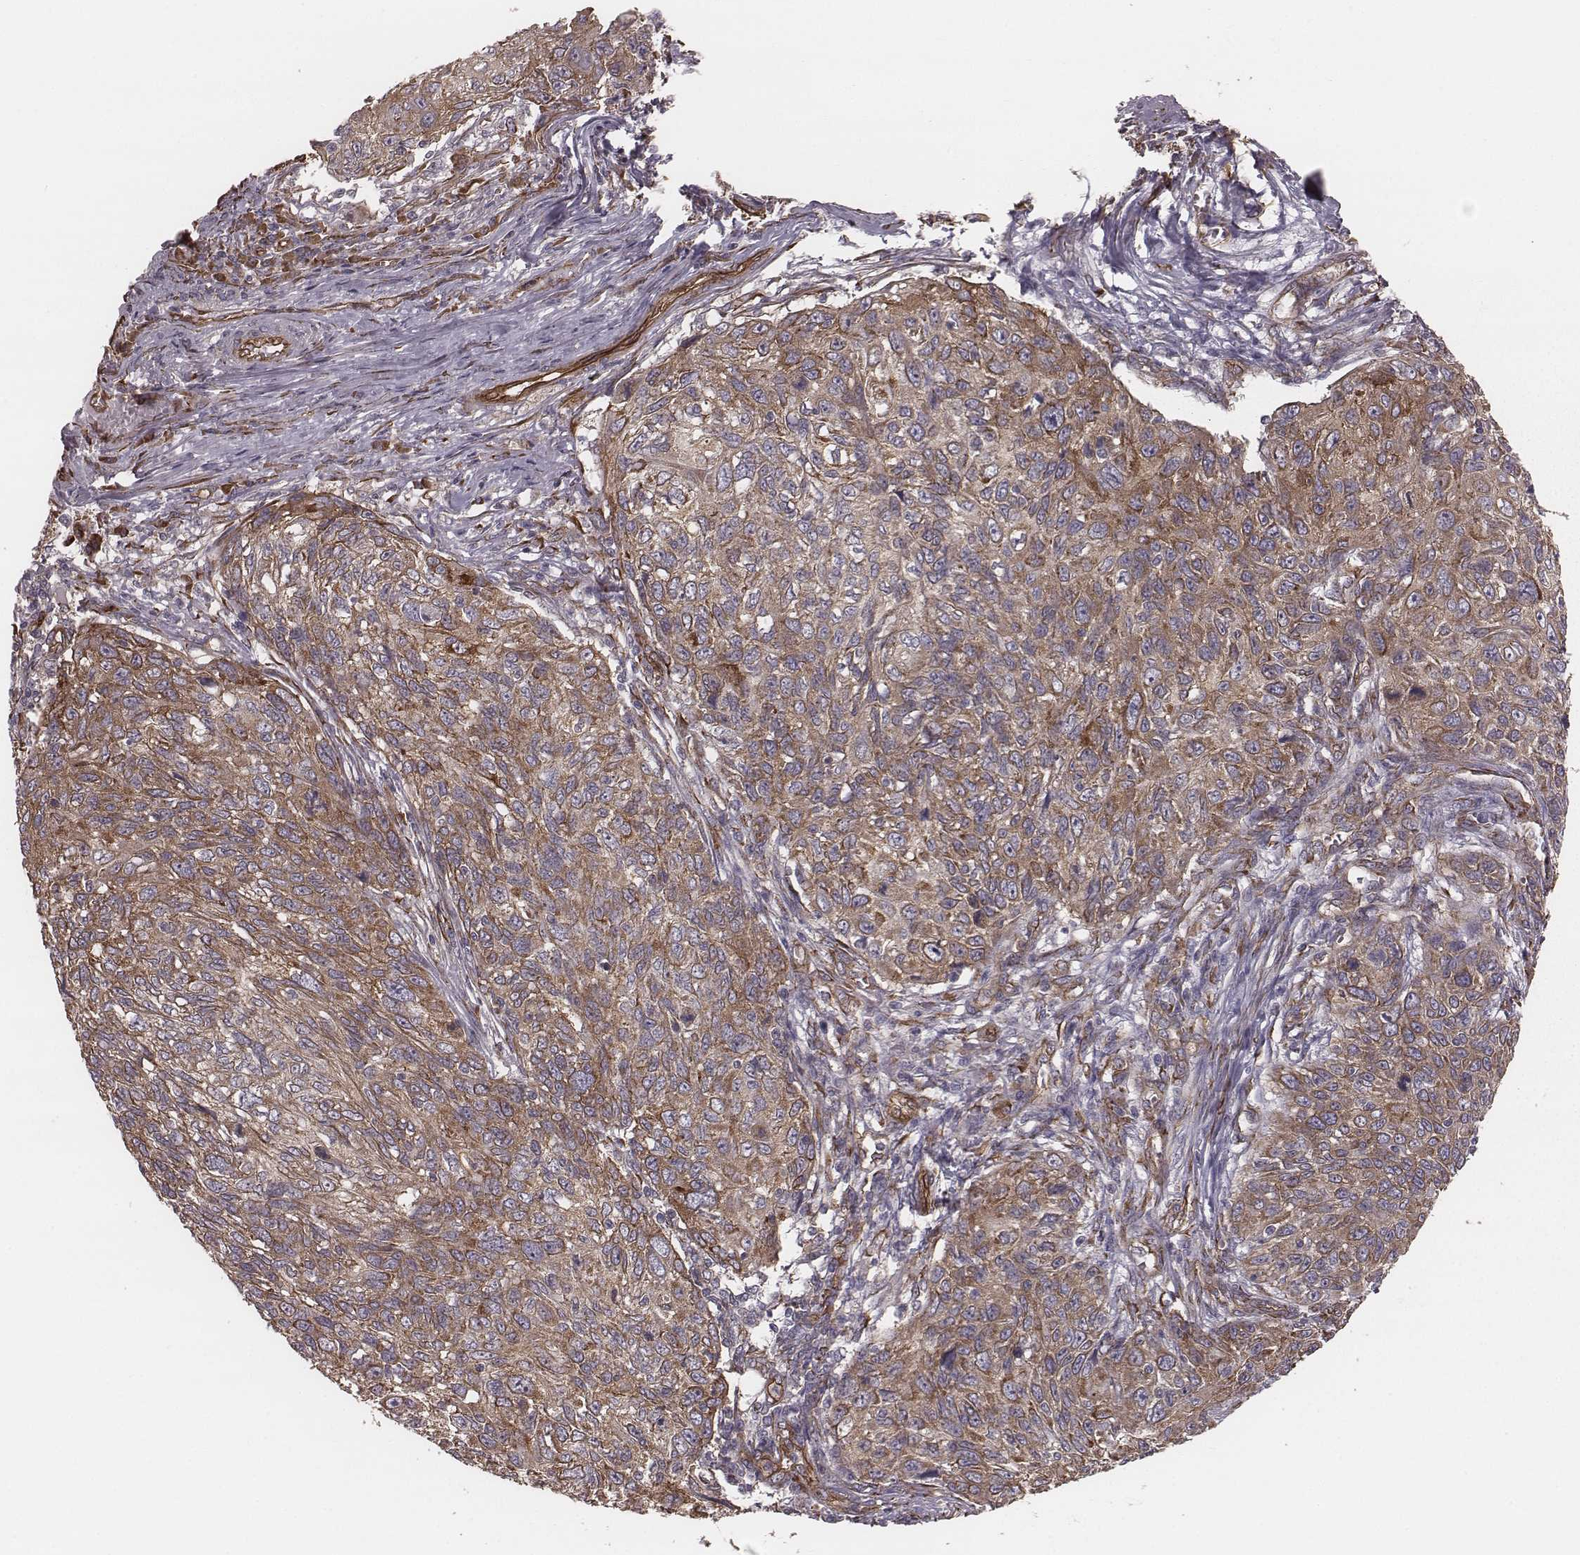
{"staining": {"intensity": "moderate", "quantity": ">75%", "location": "cytoplasmic/membranous"}, "tissue": "skin cancer", "cell_type": "Tumor cells", "image_type": "cancer", "snomed": [{"axis": "morphology", "description": "Squamous cell carcinoma, NOS"}, {"axis": "topography", "description": "Skin"}], "caption": "Moderate cytoplasmic/membranous expression for a protein is present in about >75% of tumor cells of skin cancer using immunohistochemistry.", "gene": "PALMD", "patient": {"sex": "male", "age": 92}}